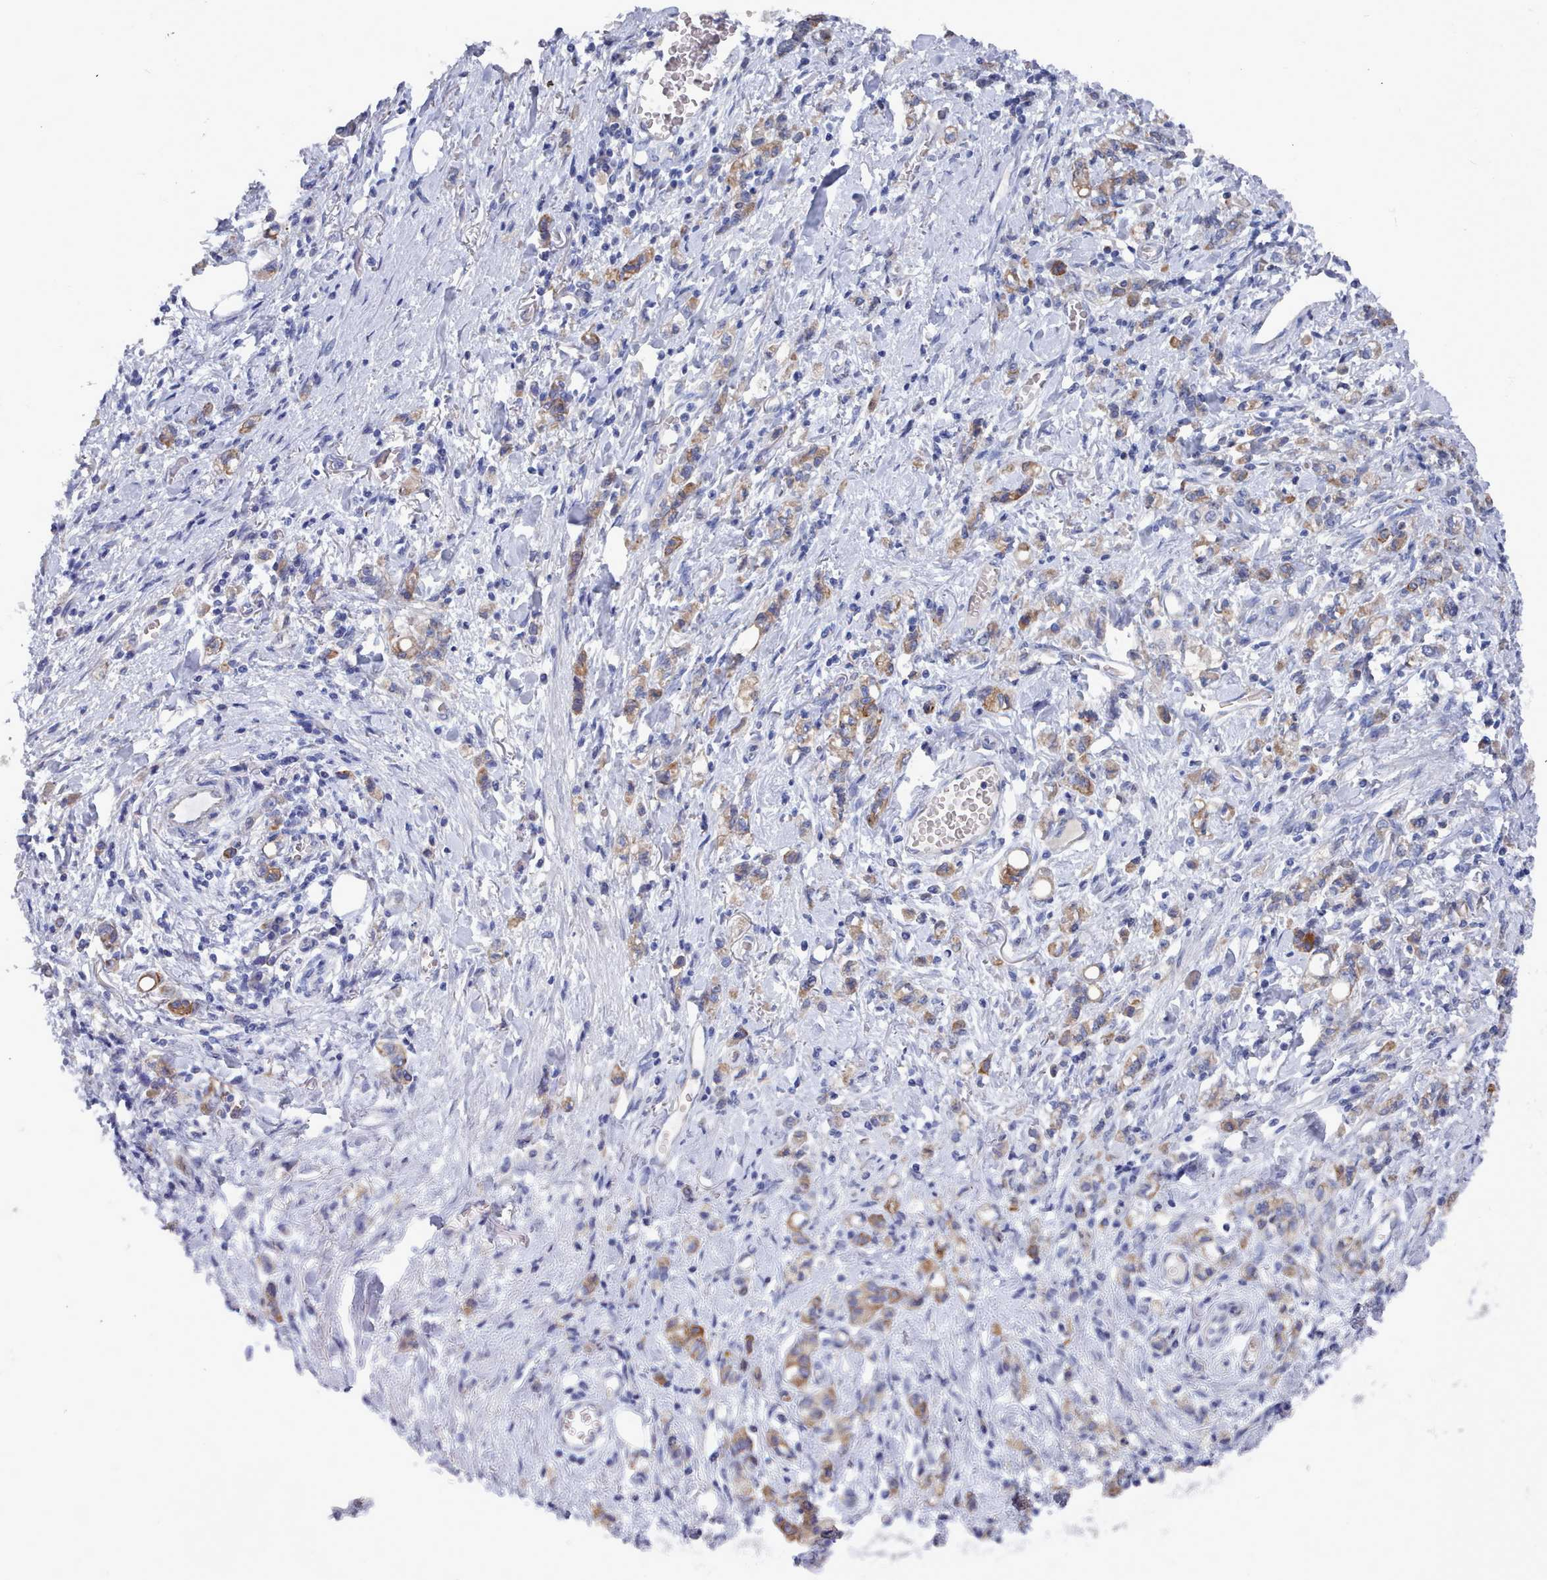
{"staining": {"intensity": "moderate", "quantity": "25%-75%", "location": "cytoplasmic/membranous"}, "tissue": "stomach cancer", "cell_type": "Tumor cells", "image_type": "cancer", "snomed": [{"axis": "morphology", "description": "Adenocarcinoma, NOS"}, {"axis": "topography", "description": "Stomach"}], "caption": "Brown immunohistochemical staining in human adenocarcinoma (stomach) reveals moderate cytoplasmic/membranous staining in about 25%-75% of tumor cells. (IHC, brightfield microscopy, high magnification).", "gene": "PDE4C", "patient": {"sex": "male", "age": 77}}